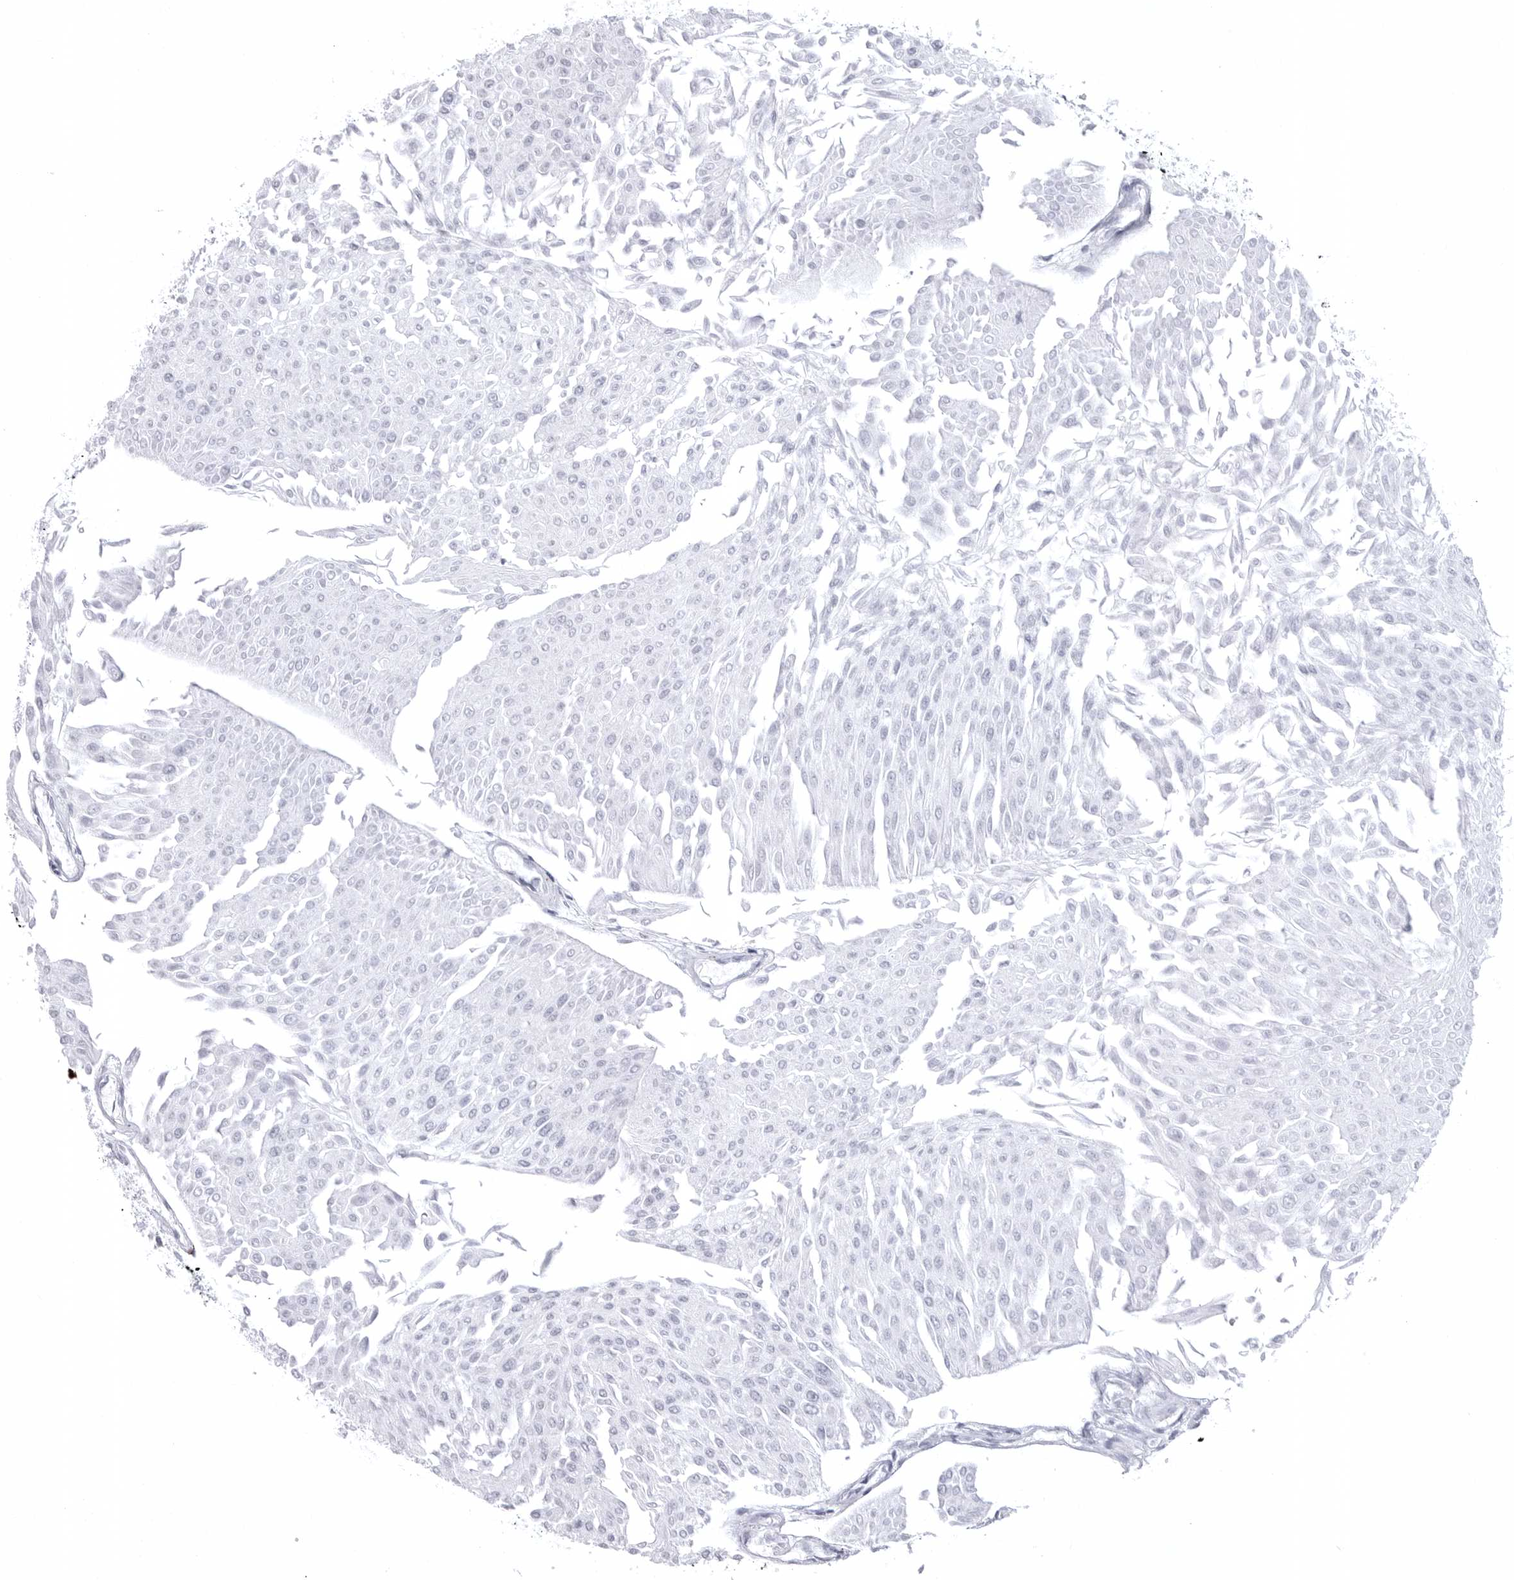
{"staining": {"intensity": "negative", "quantity": "none", "location": "none"}, "tissue": "urothelial cancer", "cell_type": "Tumor cells", "image_type": "cancer", "snomed": [{"axis": "morphology", "description": "Urothelial carcinoma, Low grade"}, {"axis": "topography", "description": "Urinary bladder"}], "caption": "IHC of urothelial cancer exhibits no staining in tumor cells.", "gene": "COL26A1", "patient": {"sex": "male", "age": 67}}